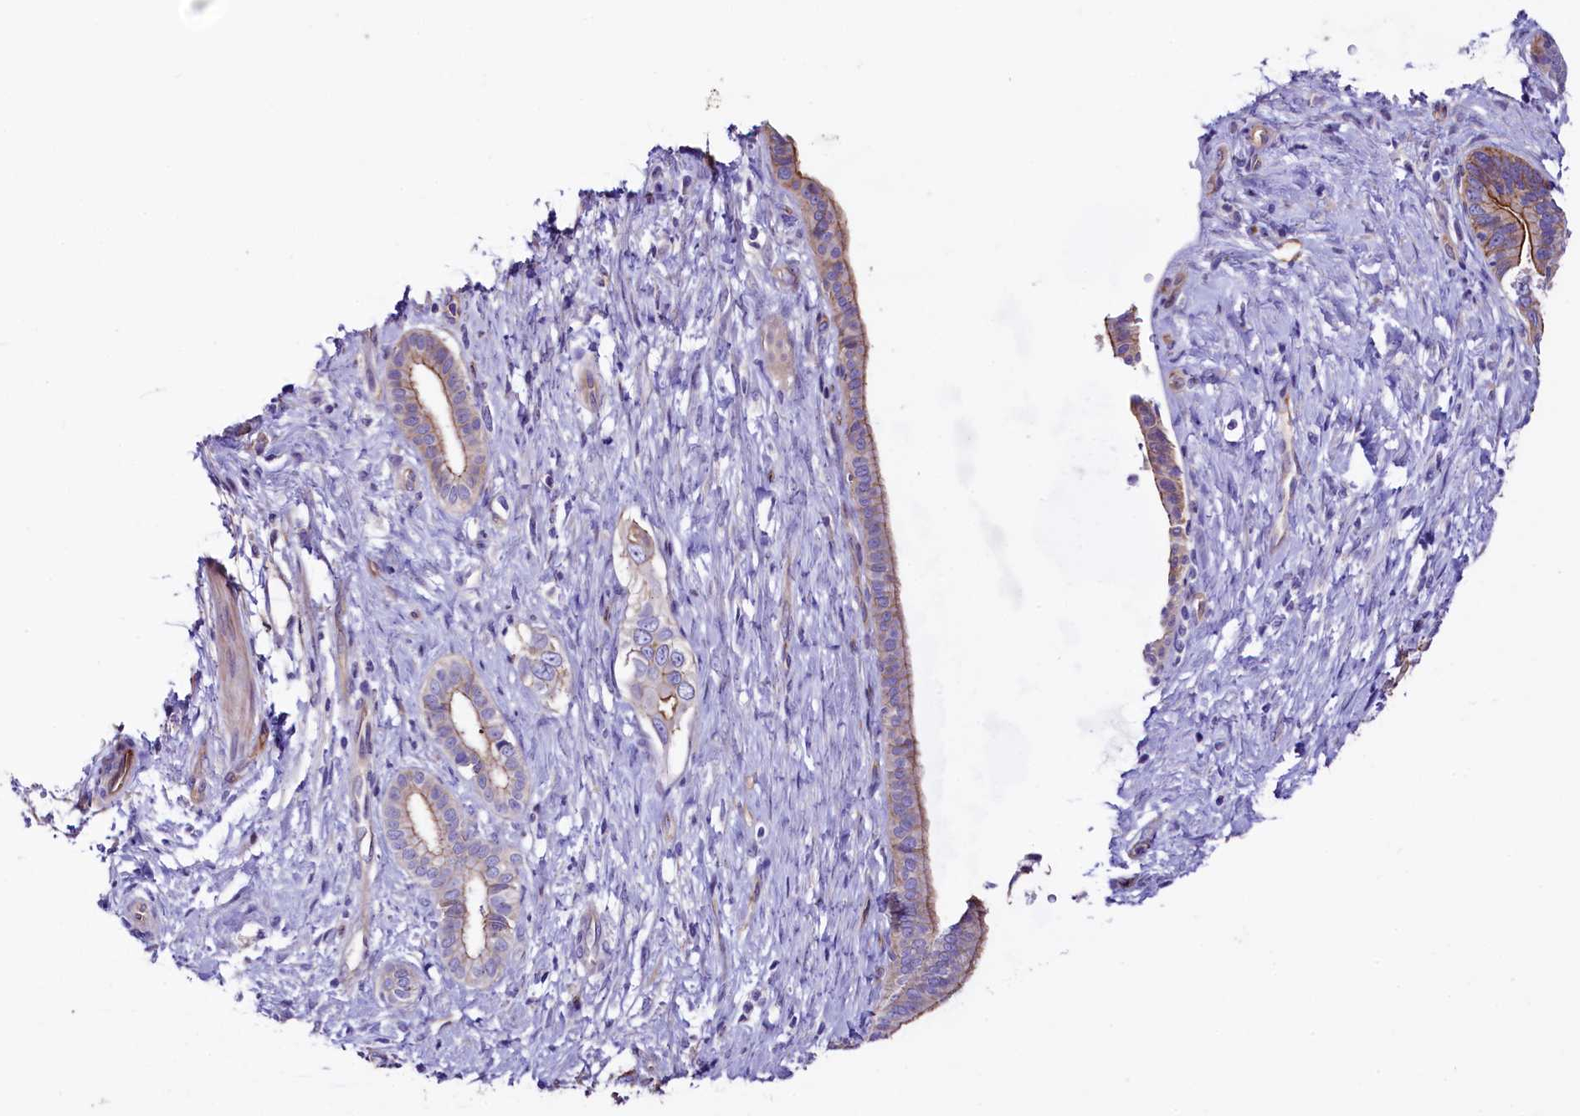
{"staining": {"intensity": "moderate", "quantity": "<25%", "location": "cytoplasmic/membranous"}, "tissue": "pancreatic cancer", "cell_type": "Tumor cells", "image_type": "cancer", "snomed": [{"axis": "morphology", "description": "Adenocarcinoma, NOS"}, {"axis": "topography", "description": "Pancreas"}], "caption": "This is a micrograph of immunohistochemistry (IHC) staining of adenocarcinoma (pancreatic), which shows moderate staining in the cytoplasmic/membranous of tumor cells.", "gene": "SLF1", "patient": {"sex": "female", "age": 55}}